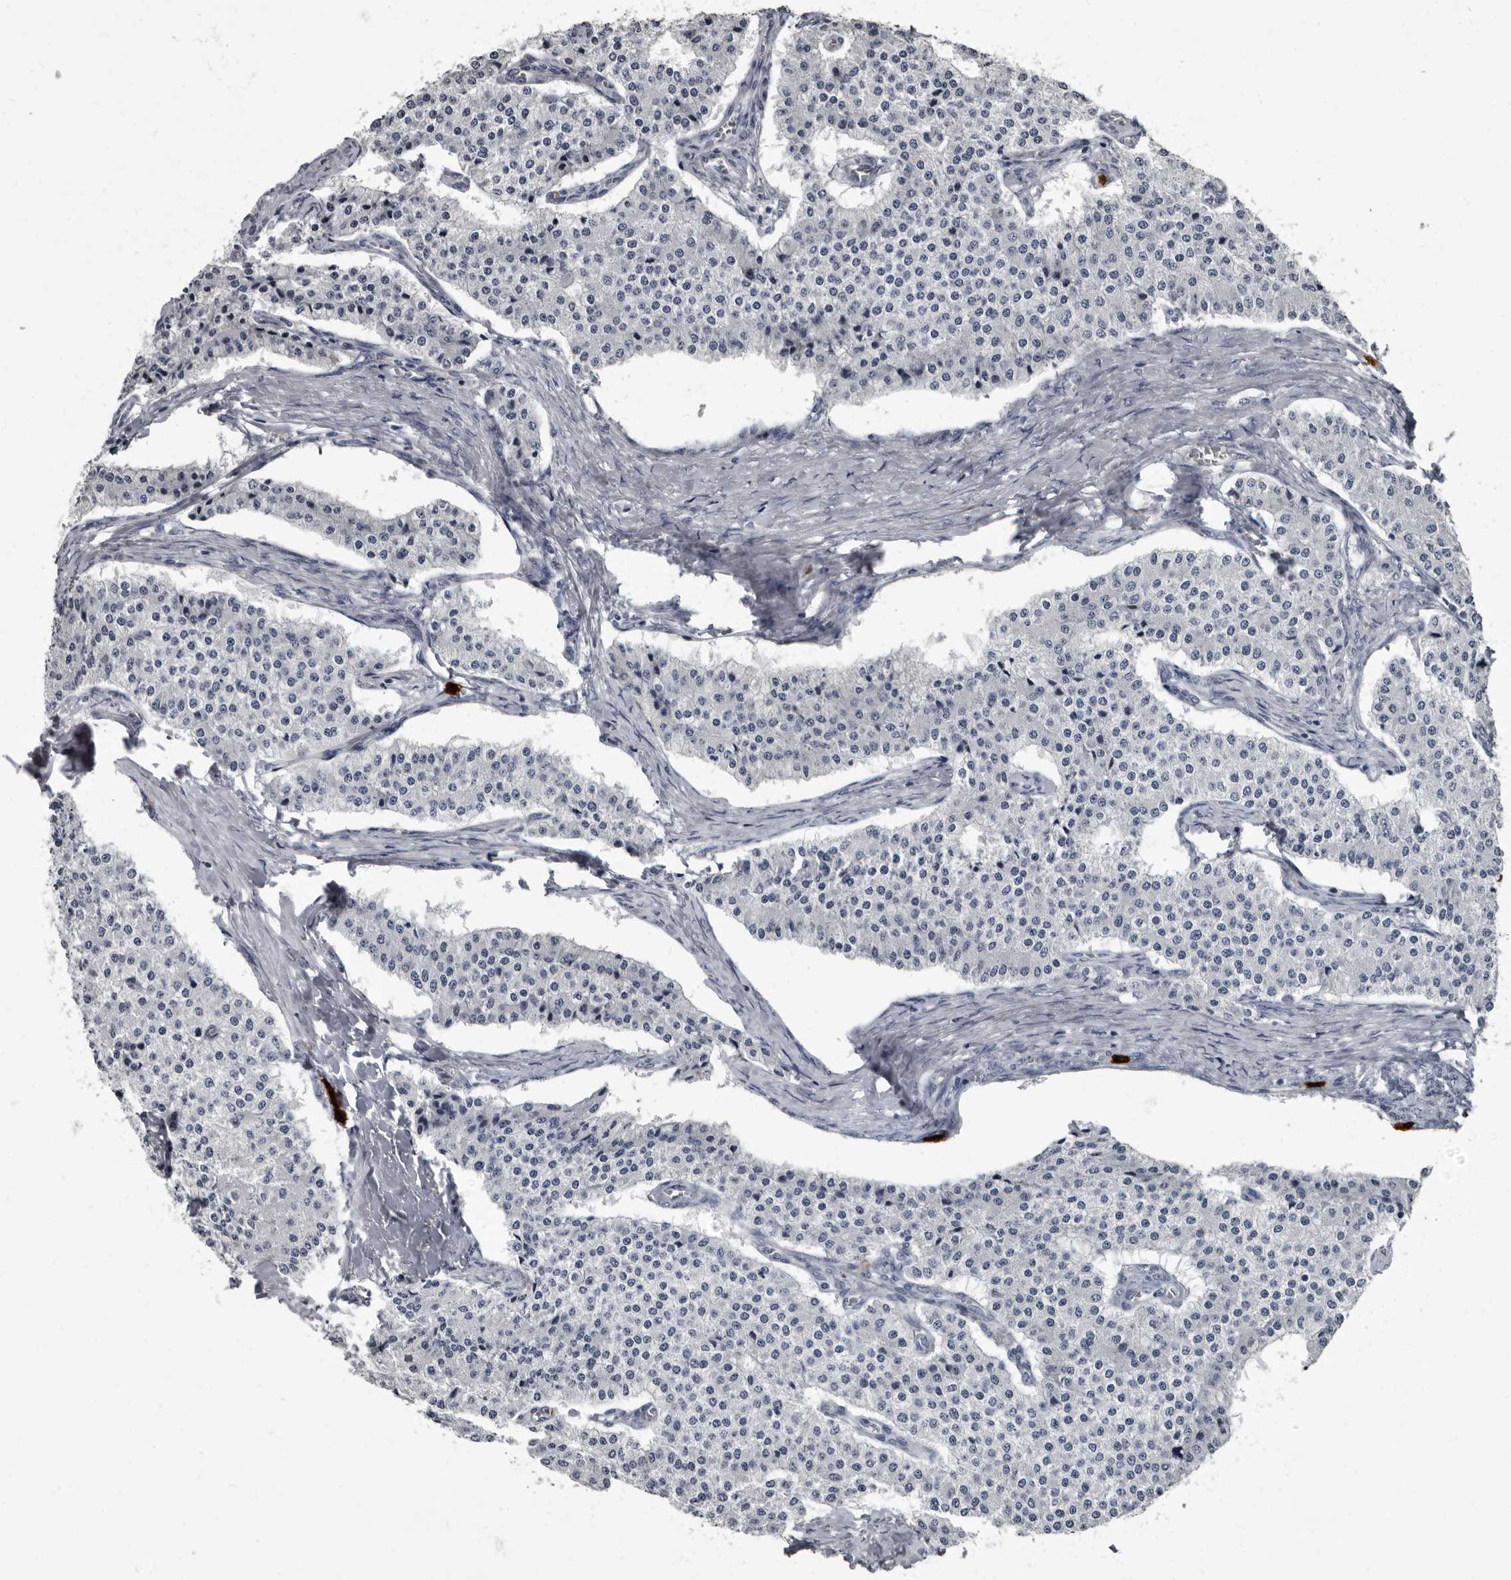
{"staining": {"intensity": "negative", "quantity": "none", "location": "none"}, "tissue": "carcinoid", "cell_type": "Tumor cells", "image_type": "cancer", "snomed": [{"axis": "morphology", "description": "Carcinoid, malignant, NOS"}, {"axis": "topography", "description": "Colon"}], "caption": "Immunohistochemical staining of carcinoid (malignant) reveals no significant expression in tumor cells.", "gene": "TPD52L1", "patient": {"sex": "female", "age": 52}}